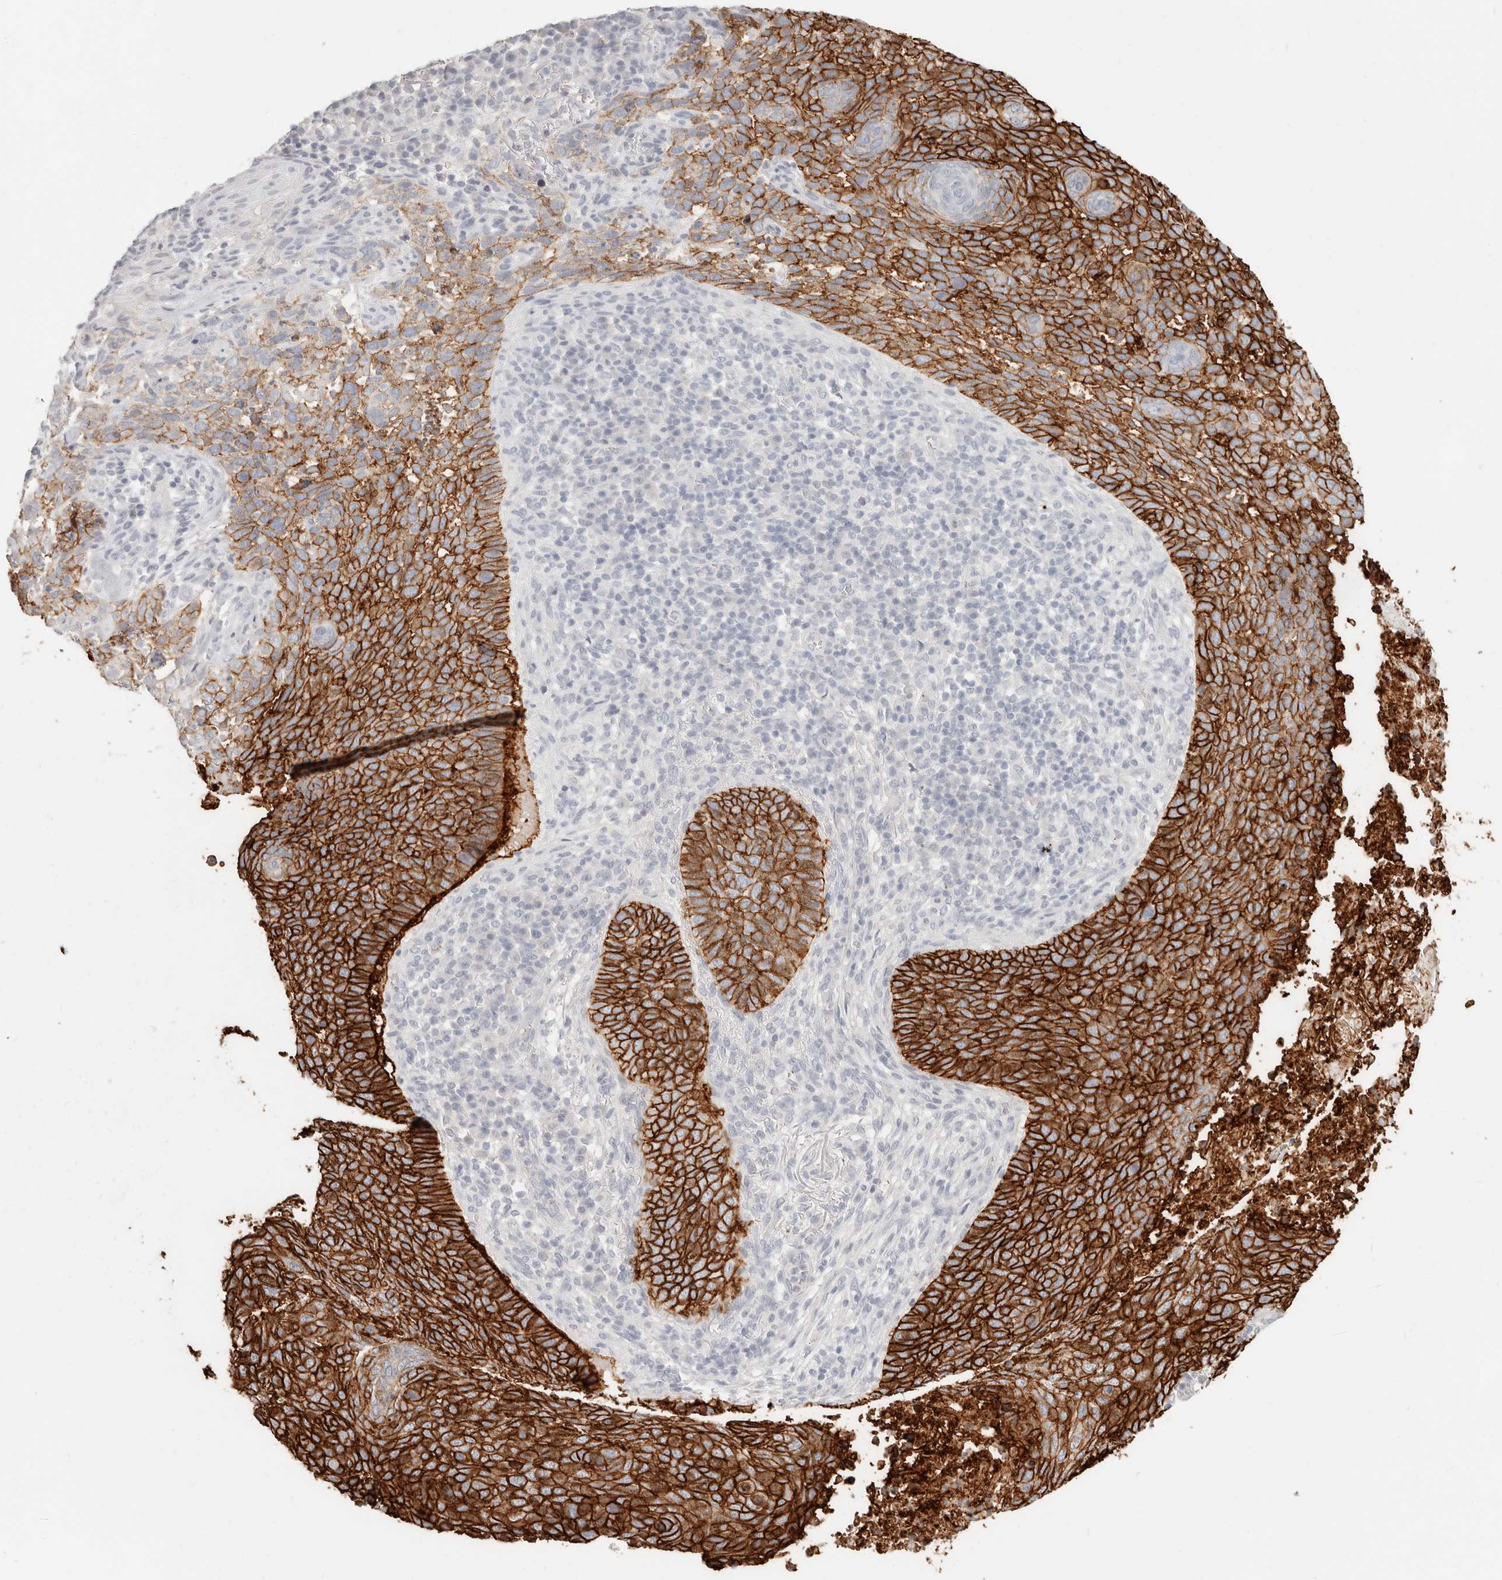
{"staining": {"intensity": "strong", "quantity": ">75%", "location": "cytoplasmic/membranous"}, "tissue": "skin cancer", "cell_type": "Tumor cells", "image_type": "cancer", "snomed": [{"axis": "morphology", "description": "Basal cell carcinoma"}, {"axis": "topography", "description": "Skin"}], "caption": "Immunohistochemical staining of skin cancer exhibits high levels of strong cytoplasmic/membranous staining in approximately >75% of tumor cells.", "gene": "EPCAM", "patient": {"sex": "female", "age": 64}}